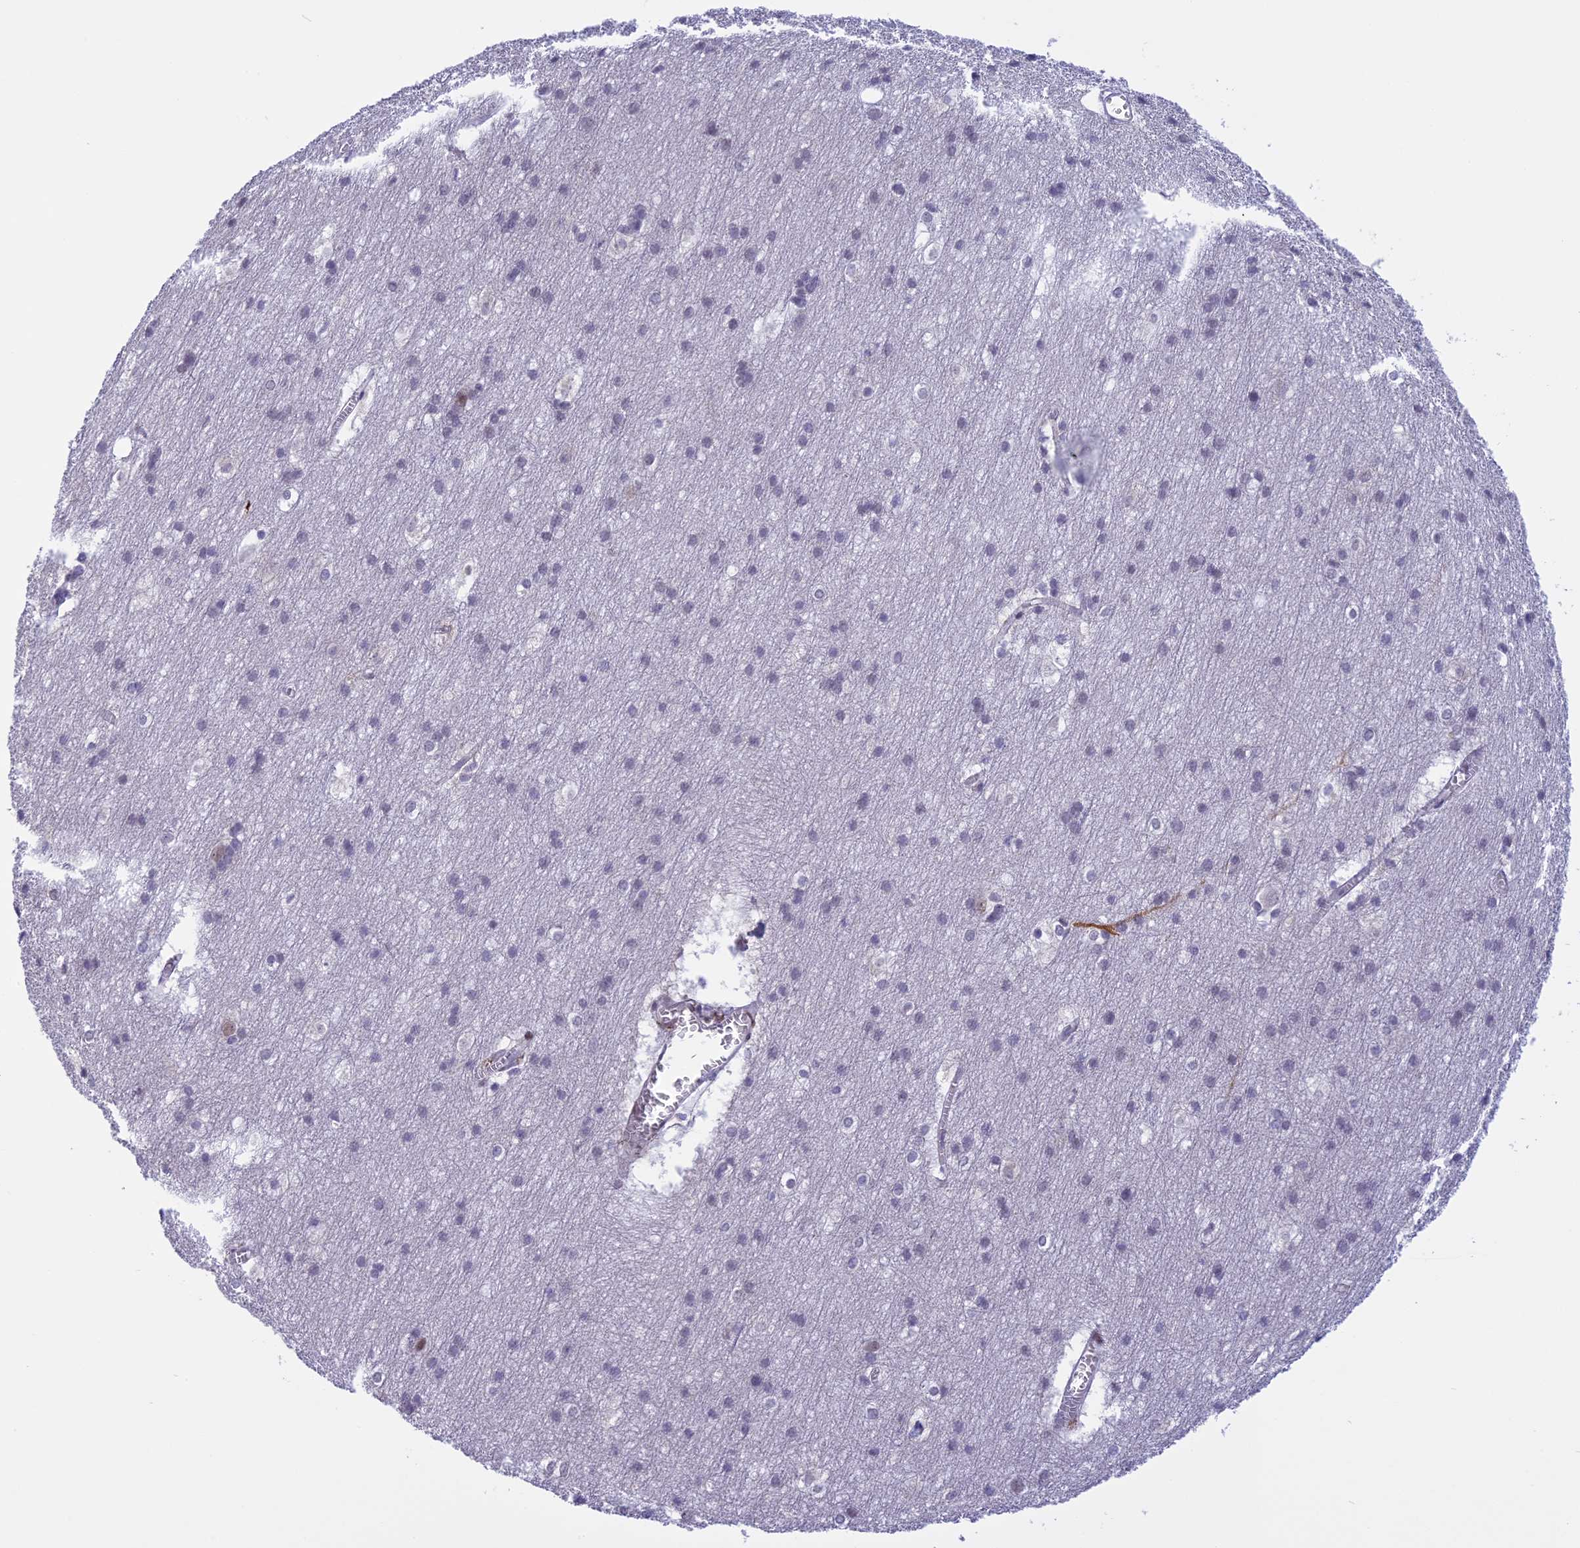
{"staining": {"intensity": "negative", "quantity": "none", "location": "none"}, "tissue": "cerebral cortex", "cell_type": "Endothelial cells", "image_type": "normal", "snomed": [{"axis": "morphology", "description": "Normal tissue, NOS"}, {"axis": "topography", "description": "Cerebral cortex"}], "caption": "Cerebral cortex stained for a protein using immunohistochemistry exhibits no expression endothelial cells.", "gene": "CORO2A", "patient": {"sex": "male", "age": 54}}